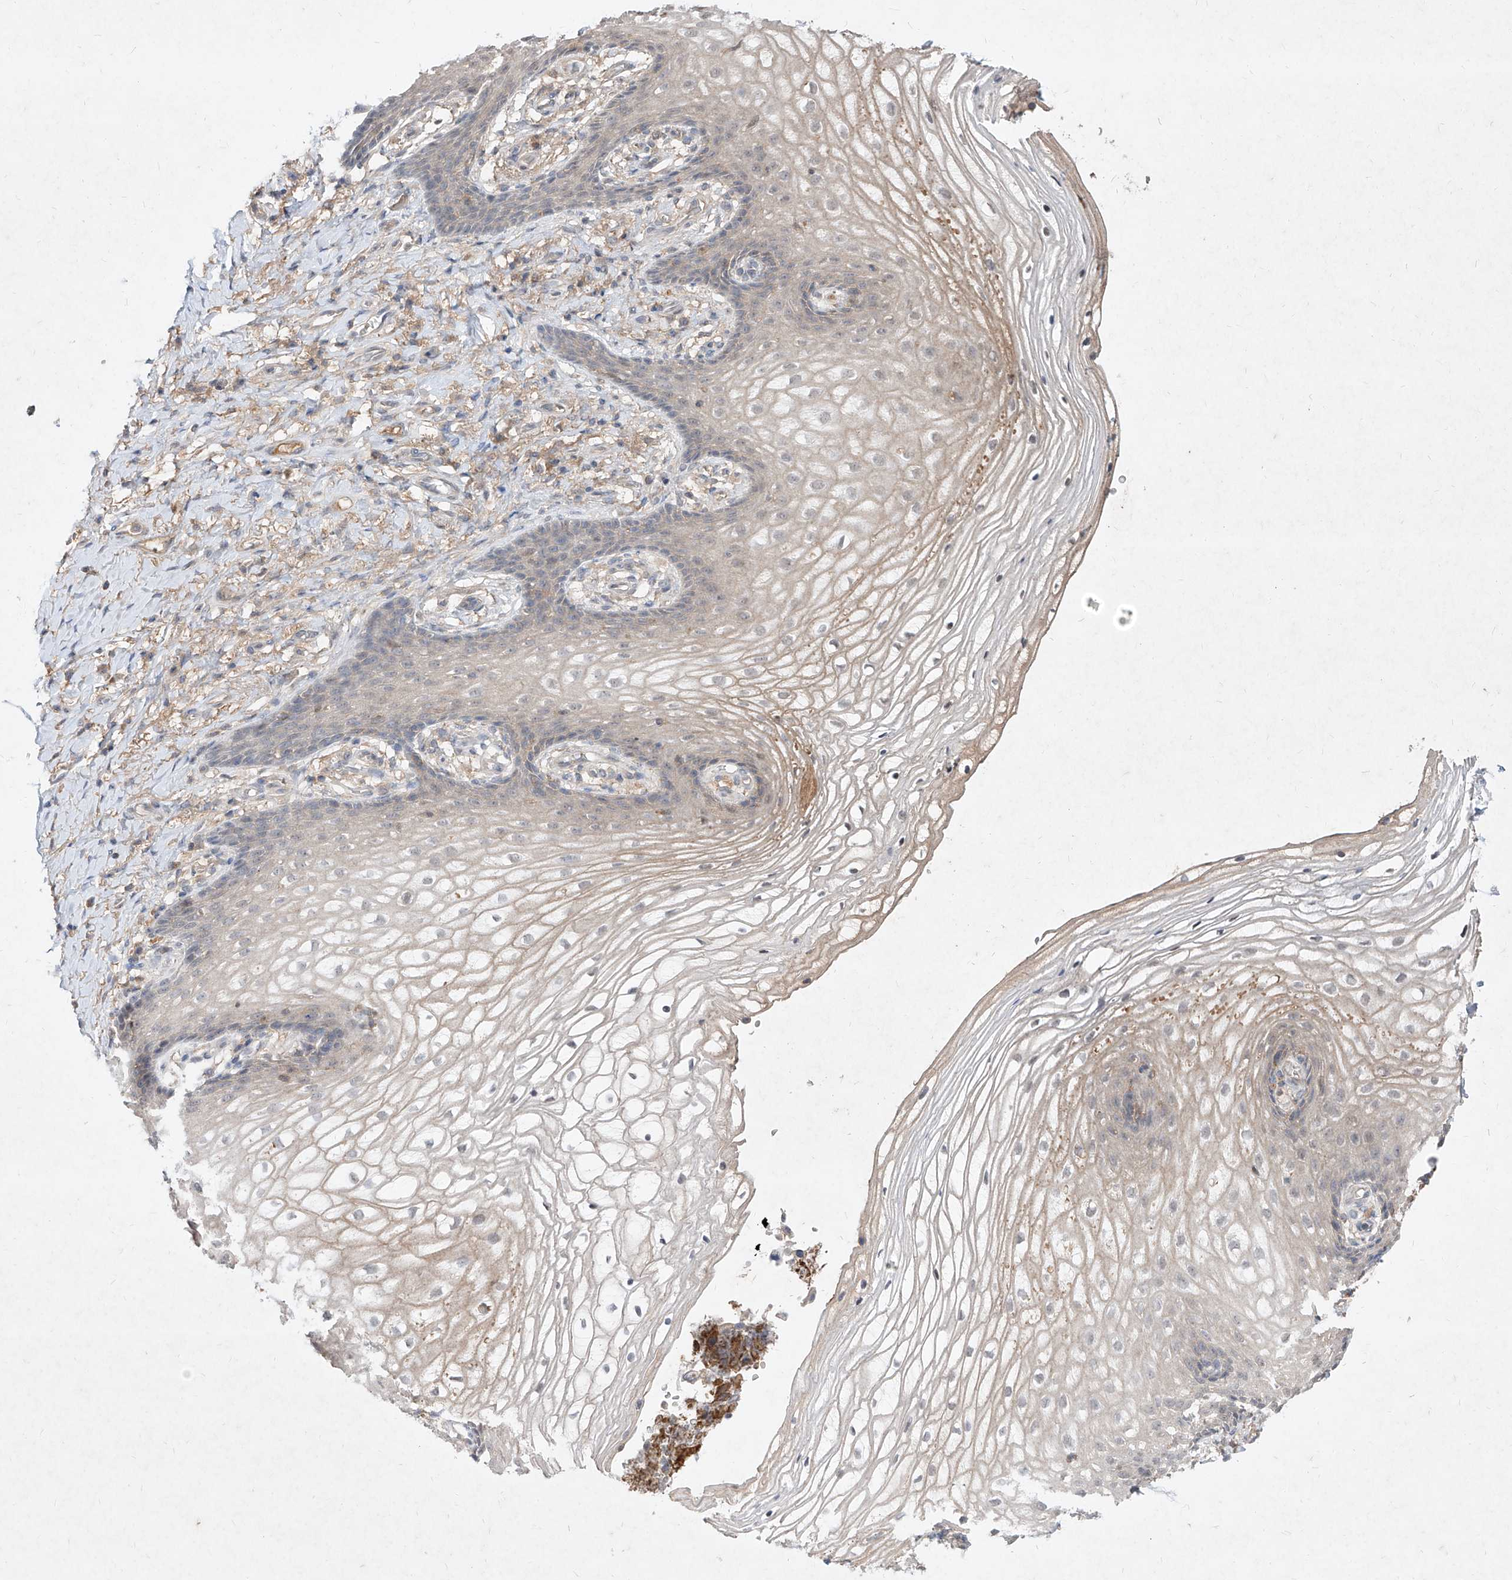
{"staining": {"intensity": "negative", "quantity": "none", "location": "none"}, "tissue": "vagina", "cell_type": "Squamous epithelial cells", "image_type": "normal", "snomed": [{"axis": "morphology", "description": "Normal tissue, NOS"}, {"axis": "topography", "description": "Vagina"}], "caption": "Vagina was stained to show a protein in brown. There is no significant expression in squamous epithelial cells. Brightfield microscopy of IHC stained with DAB (3,3'-diaminobenzidine) (brown) and hematoxylin (blue), captured at high magnification.", "gene": "C4A", "patient": {"sex": "female", "age": 60}}